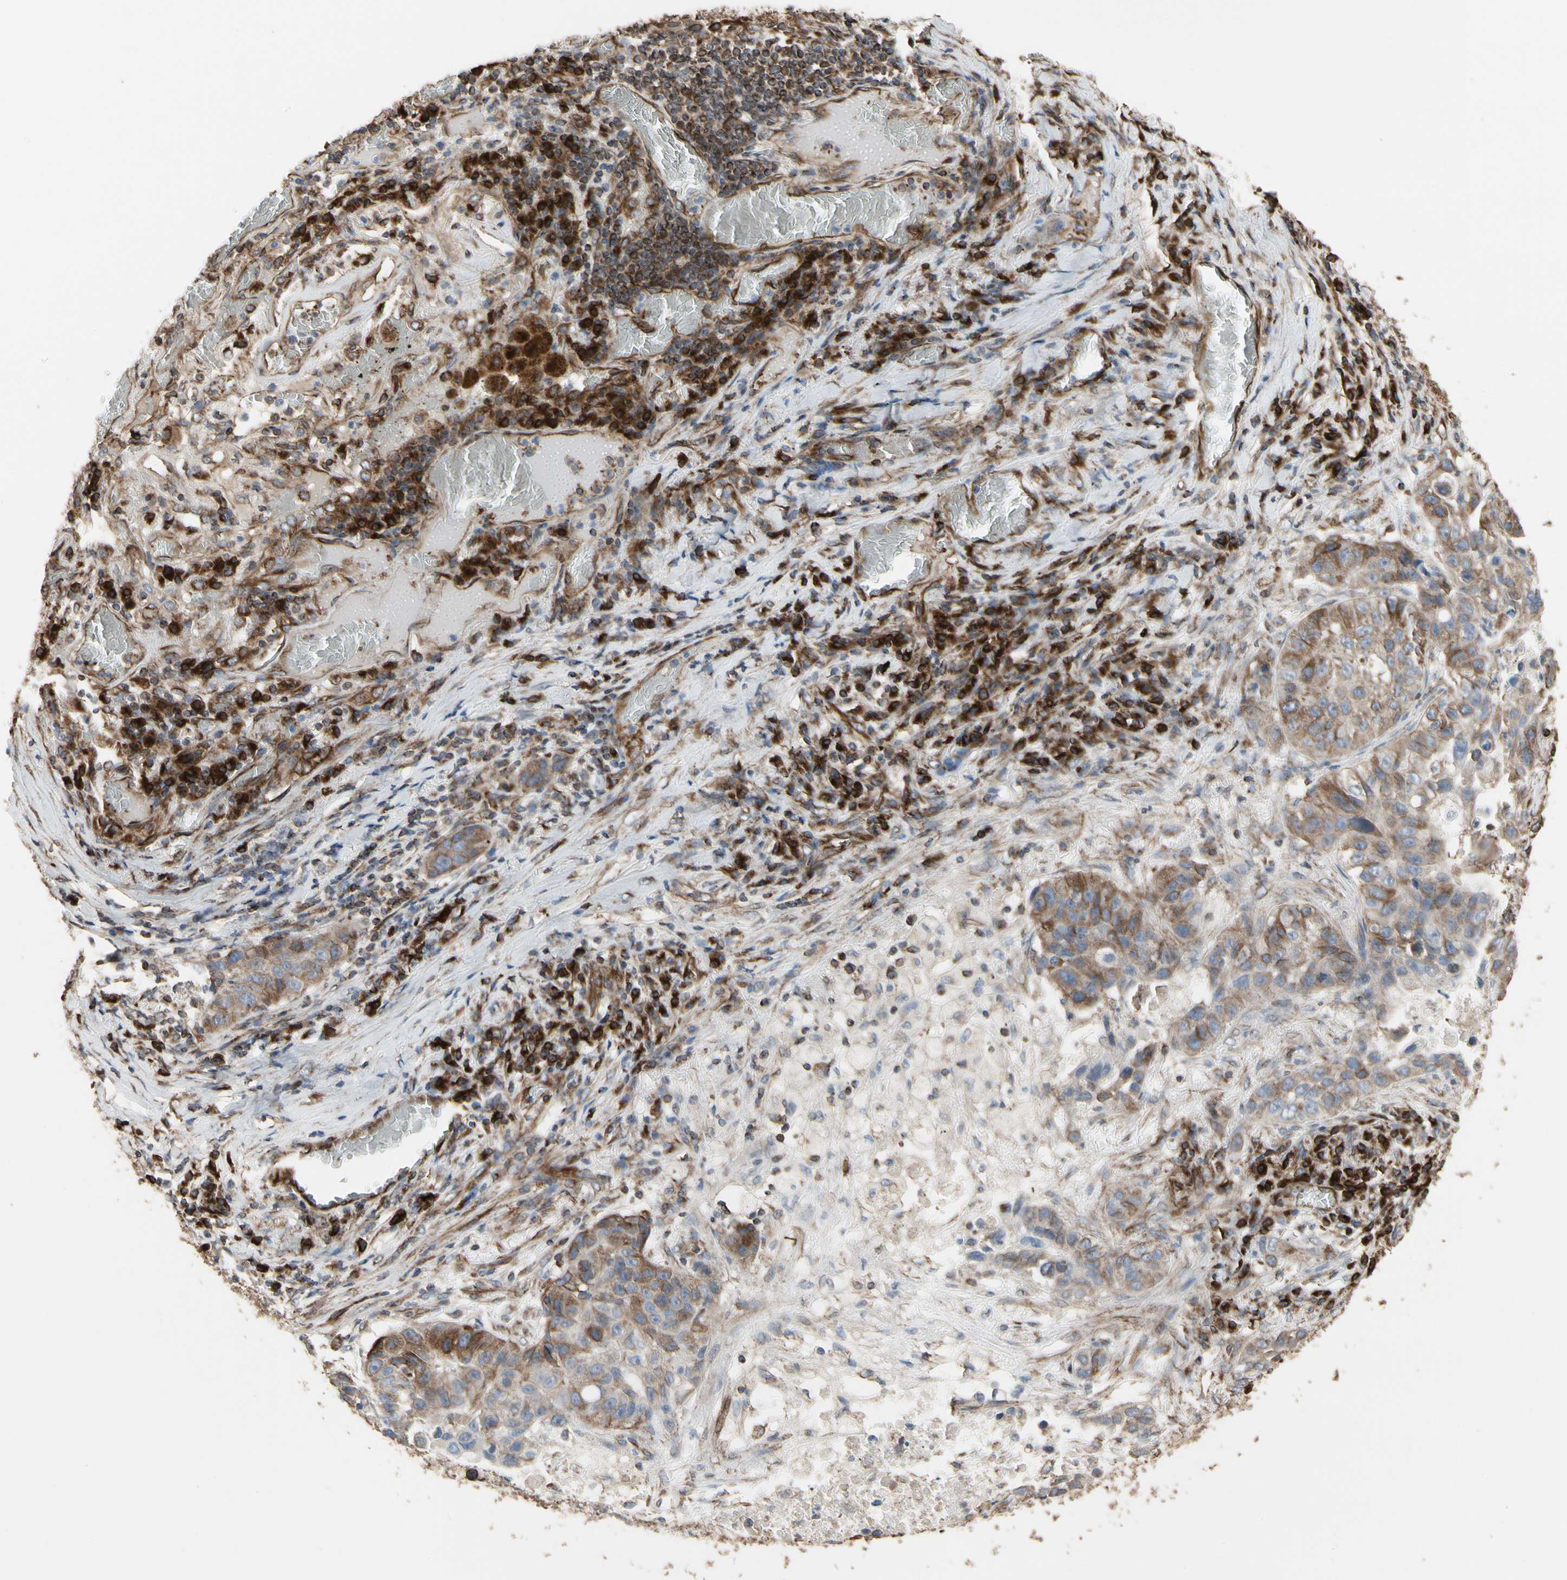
{"staining": {"intensity": "moderate", "quantity": "<25%", "location": "cytoplasmic/membranous"}, "tissue": "lung cancer", "cell_type": "Tumor cells", "image_type": "cancer", "snomed": [{"axis": "morphology", "description": "Squamous cell carcinoma, NOS"}, {"axis": "topography", "description": "Lung"}], "caption": "A low amount of moderate cytoplasmic/membranous staining is identified in approximately <25% of tumor cells in lung cancer (squamous cell carcinoma) tissue.", "gene": "TUBA1A", "patient": {"sex": "male", "age": 57}}